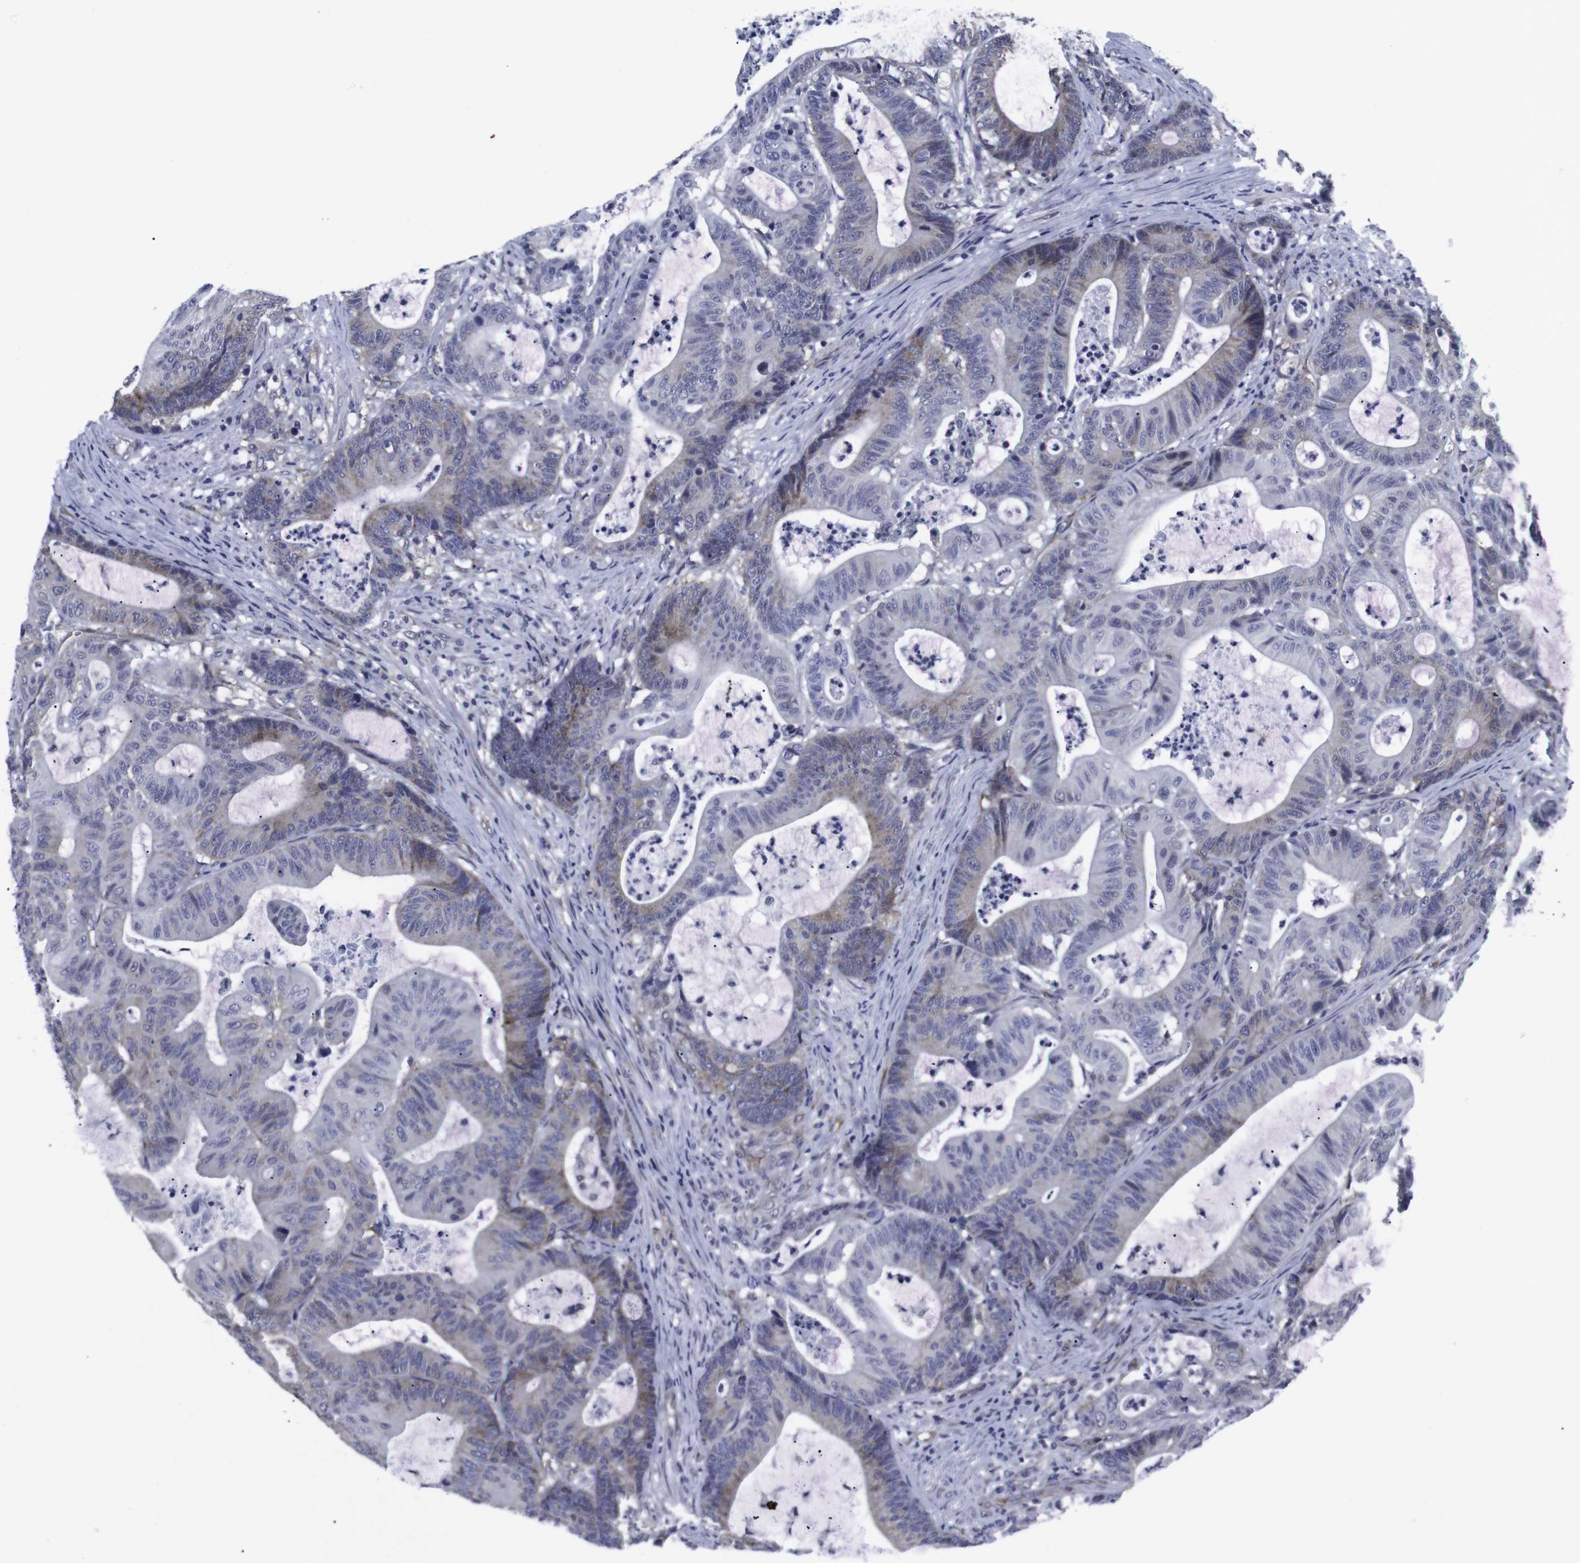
{"staining": {"intensity": "moderate", "quantity": "<25%", "location": "cytoplasmic/membranous"}, "tissue": "colorectal cancer", "cell_type": "Tumor cells", "image_type": "cancer", "snomed": [{"axis": "morphology", "description": "Adenocarcinoma, NOS"}, {"axis": "topography", "description": "Colon"}], "caption": "The photomicrograph shows staining of colorectal adenocarcinoma, revealing moderate cytoplasmic/membranous protein staining (brown color) within tumor cells.", "gene": "GEMIN2", "patient": {"sex": "female", "age": 84}}